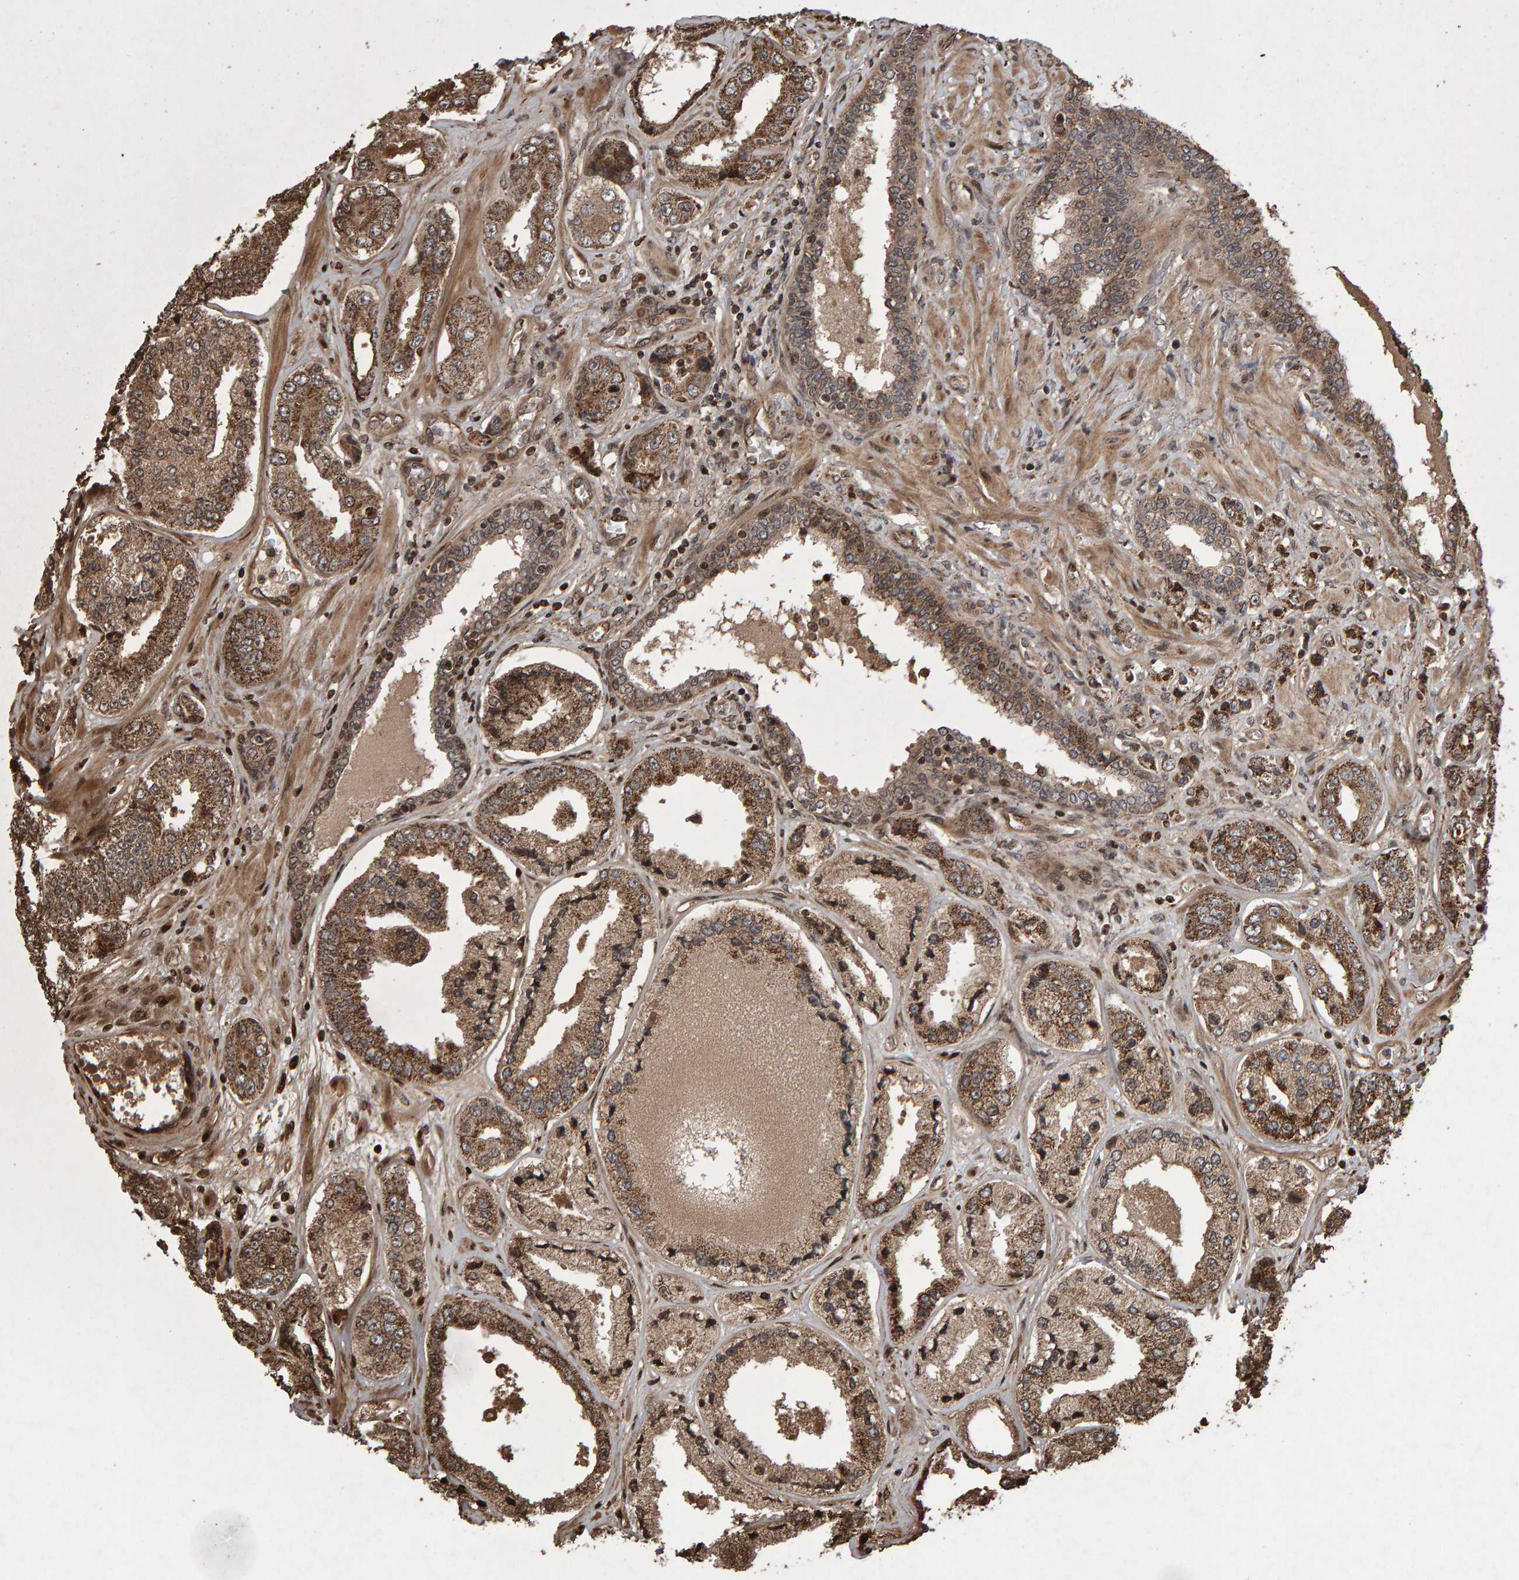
{"staining": {"intensity": "moderate", "quantity": ">75%", "location": "cytoplasmic/membranous"}, "tissue": "prostate cancer", "cell_type": "Tumor cells", "image_type": "cancer", "snomed": [{"axis": "morphology", "description": "Adenocarcinoma, High grade"}, {"axis": "topography", "description": "Prostate"}], "caption": "An IHC image of neoplastic tissue is shown. Protein staining in brown labels moderate cytoplasmic/membranous positivity in prostate cancer (high-grade adenocarcinoma) within tumor cells.", "gene": "OSBP2", "patient": {"sex": "male", "age": 61}}